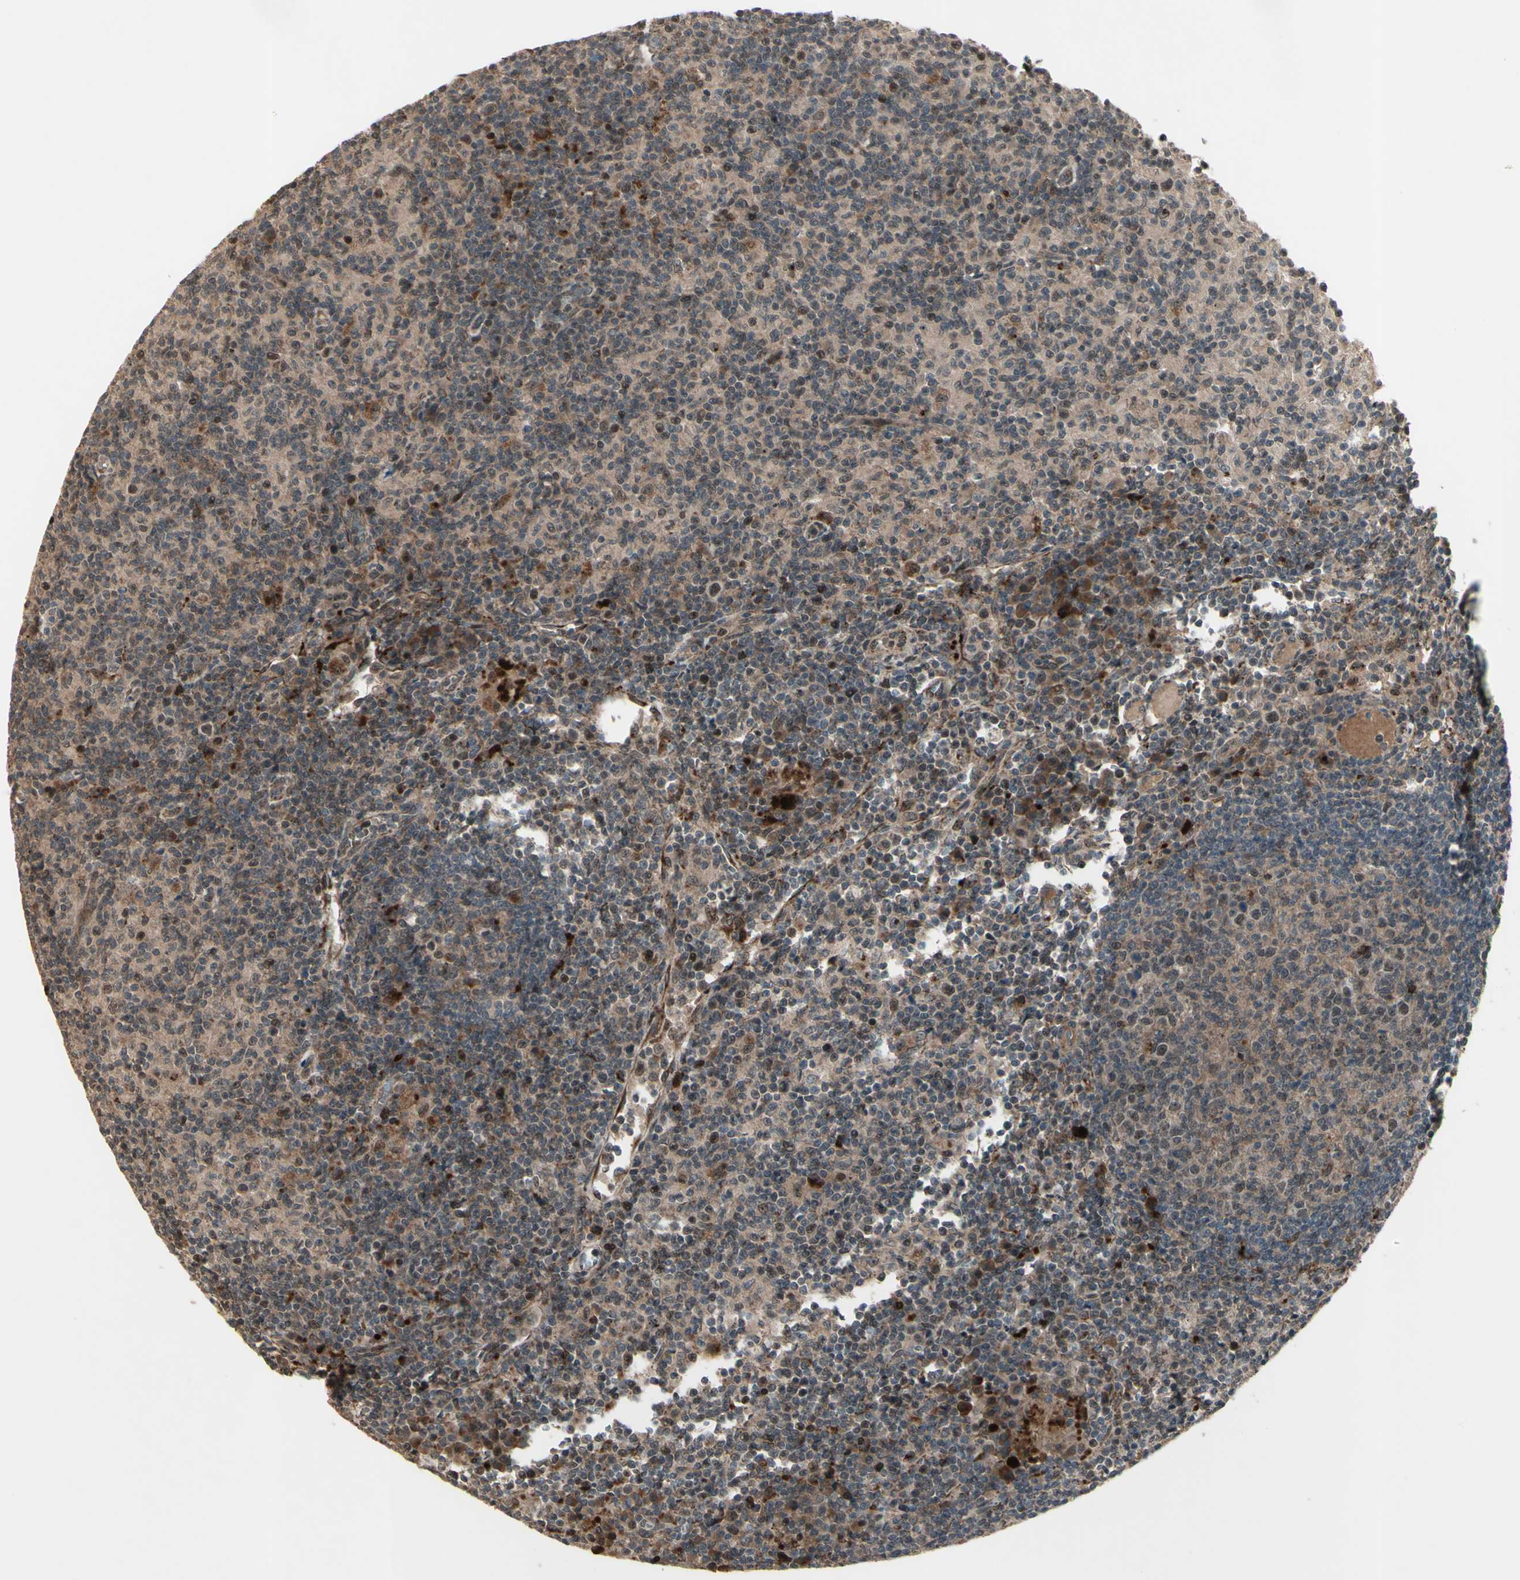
{"staining": {"intensity": "moderate", "quantity": ">75%", "location": "cytoplasmic/membranous,nuclear"}, "tissue": "lymph node", "cell_type": "Germinal center cells", "image_type": "normal", "snomed": [{"axis": "morphology", "description": "Normal tissue, NOS"}, {"axis": "morphology", "description": "Inflammation, NOS"}, {"axis": "topography", "description": "Lymph node"}], "caption": "An immunohistochemistry image of benign tissue is shown. Protein staining in brown labels moderate cytoplasmic/membranous,nuclear positivity in lymph node within germinal center cells. The protein of interest is shown in brown color, while the nuclei are stained blue.", "gene": "MLF2", "patient": {"sex": "male", "age": 55}}